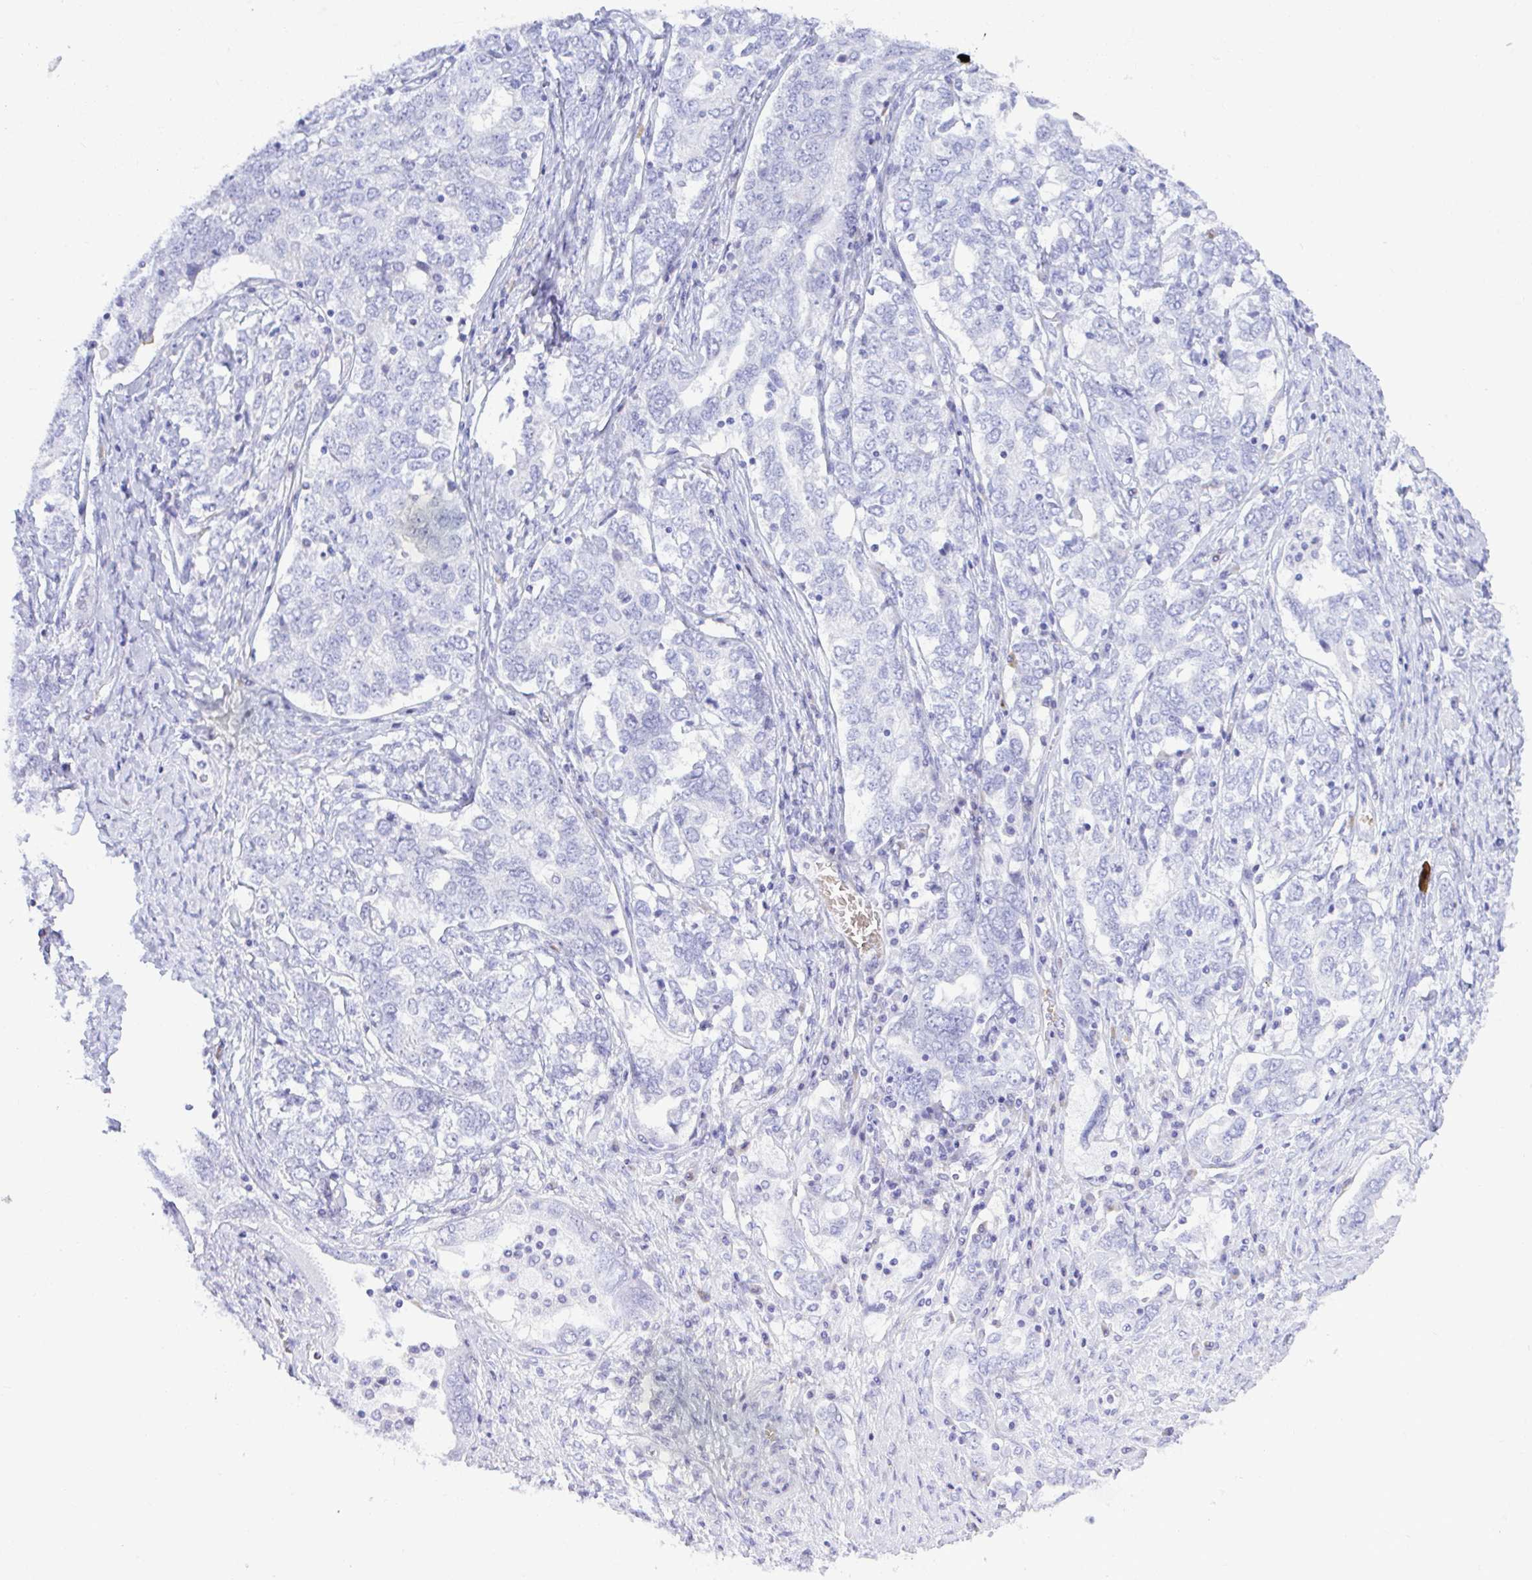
{"staining": {"intensity": "negative", "quantity": "none", "location": "none"}, "tissue": "ovarian cancer", "cell_type": "Tumor cells", "image_type": "cancer", "snomed": [{"axis": "morphology", "description": "Carcinoma, endometroid"}, {"axis": "topography", "description": "Ovary"}], "caption": "Protein analysis of ovarian cancer (endometroid carcinoma) displays no significant expression in tumor cells.", "gene": "SEL1L2", "patient": {"sex": "female", "age": 62}}